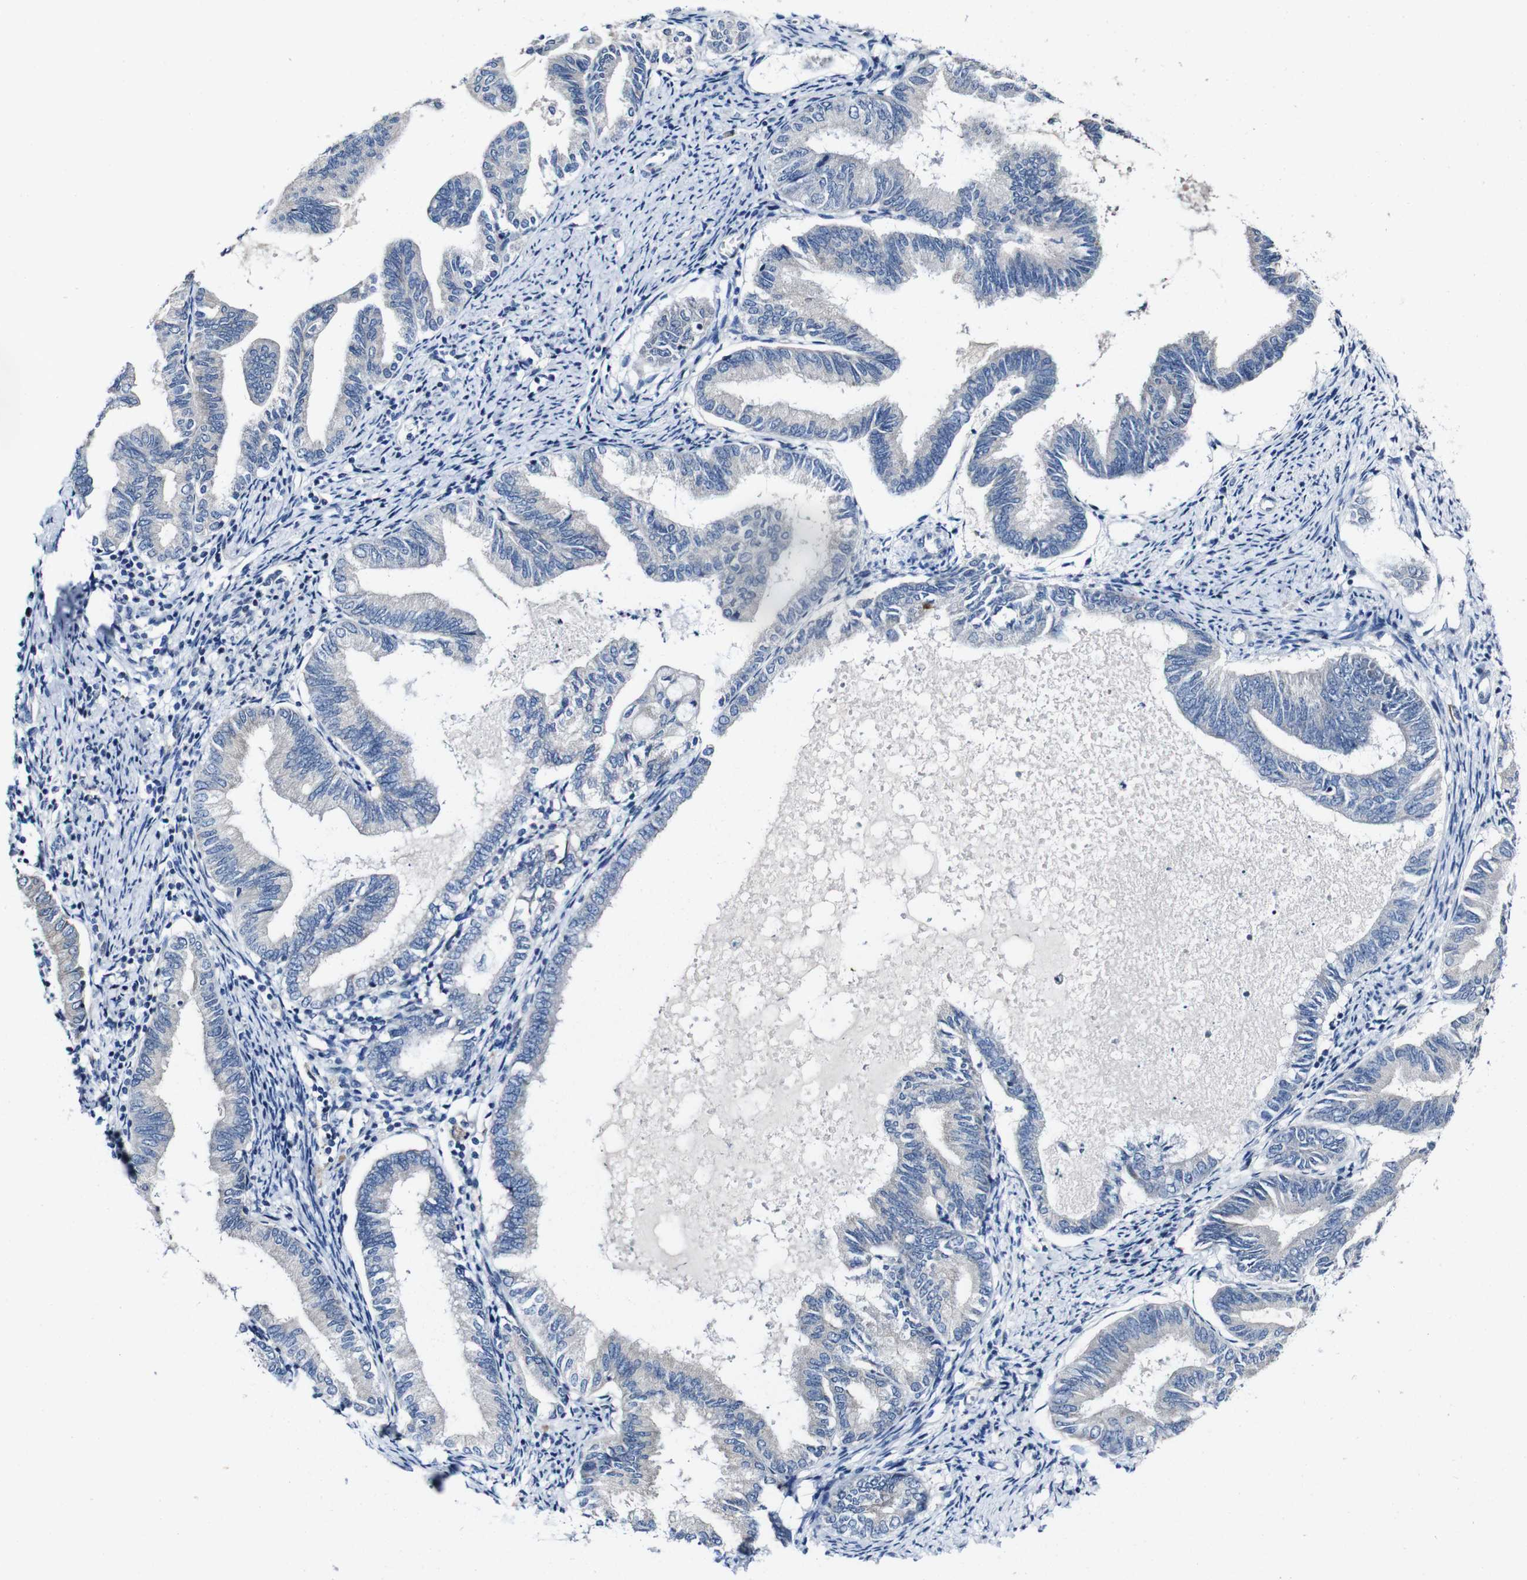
{"staining": {"intensity": "negative", "quantity": "none", "location": "none"}, "tissue": "endometrial cancer", "cell_type": "Tumor cells", "image_type": "cancer", "snomed": [{"axis": "morphology", "description": "Adenocarcinoma, NOS"}, {"axis": "topography", "description": "Endometrium"}], "caption": "This is a histopathology image of immunohistochemistry staining of endometrial cancer (adenocarcinoma), which shows no expression in tumor cells.", "gene": "GRAMD1A", "patient": {"sex": "female", "age": 86}}